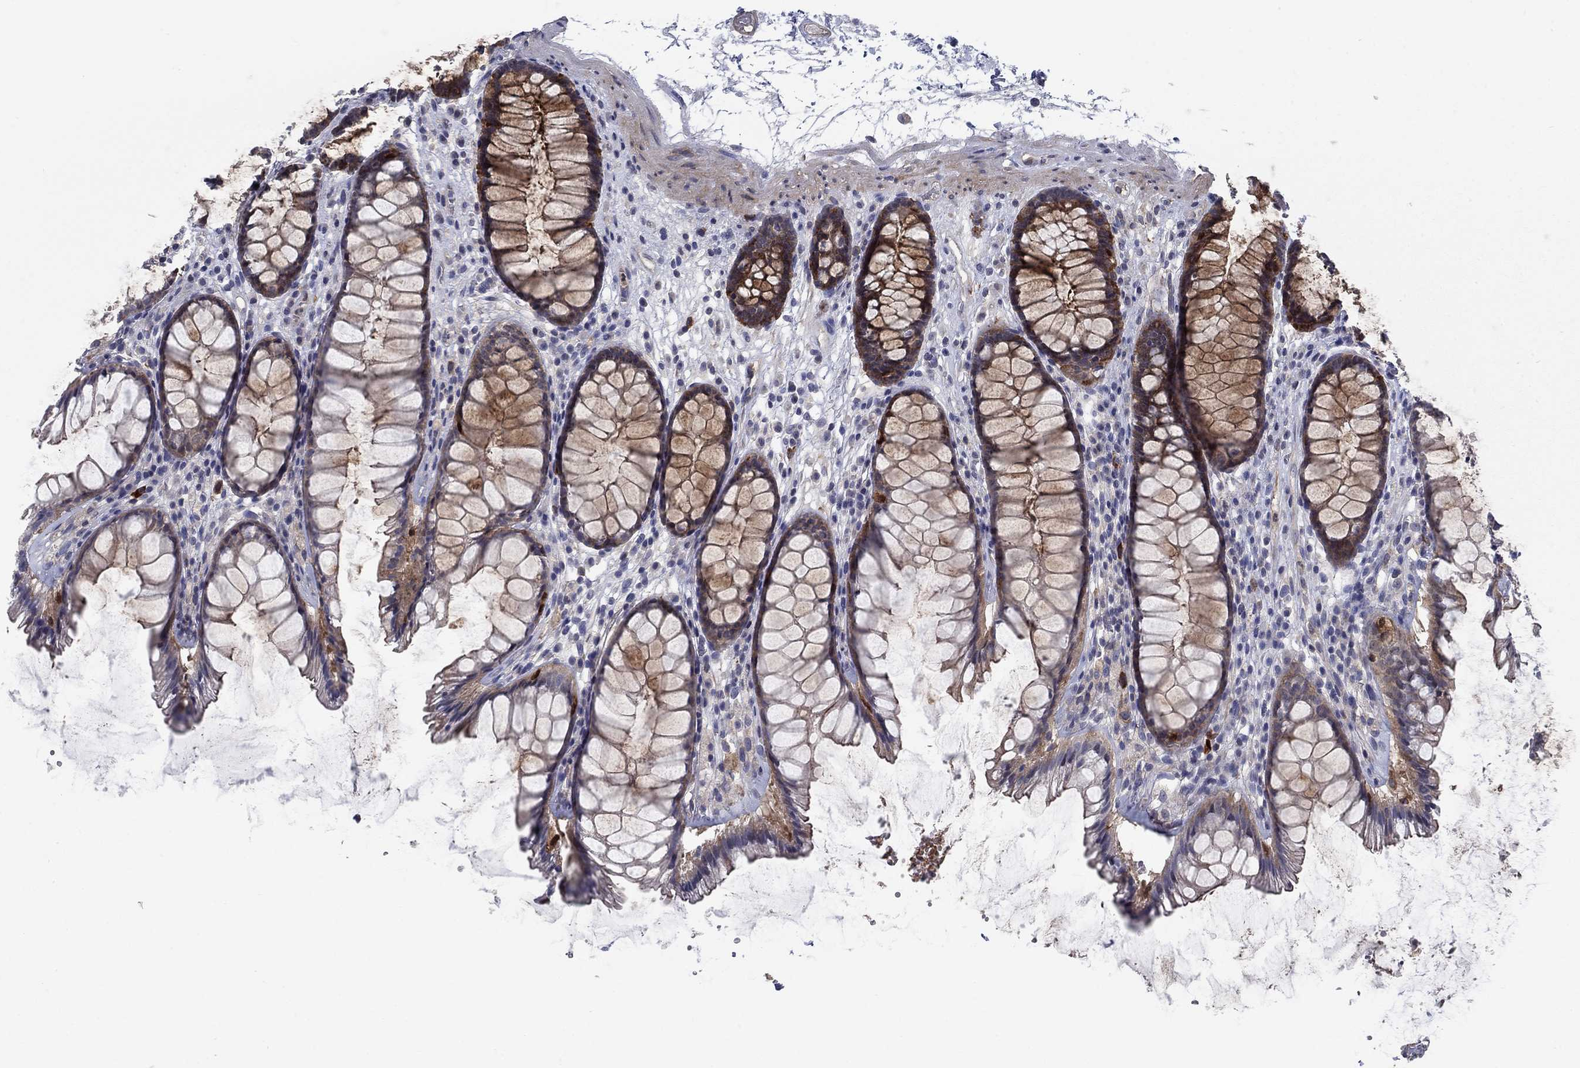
{"staining": {"intensity": "moderate", "quantity": "25%-75%", "location": "cytoplasmic/membranous"}, "tissue": "rectum", "cell_type": "Glandular cells", "image_type": "normal", "snomed": [{"axis": "morphology", "description": "Normal tissue, NOS"}, {"axis": "topography", "description": "Rectum"}], "caption": "Protein expression analysis of normal human rectum reveals moderate cytoplasmic/membranous expression in about 25%-75% of glandular cells.", "gene": "KIF15", "patient": {"sex": "male", "age": 72}}